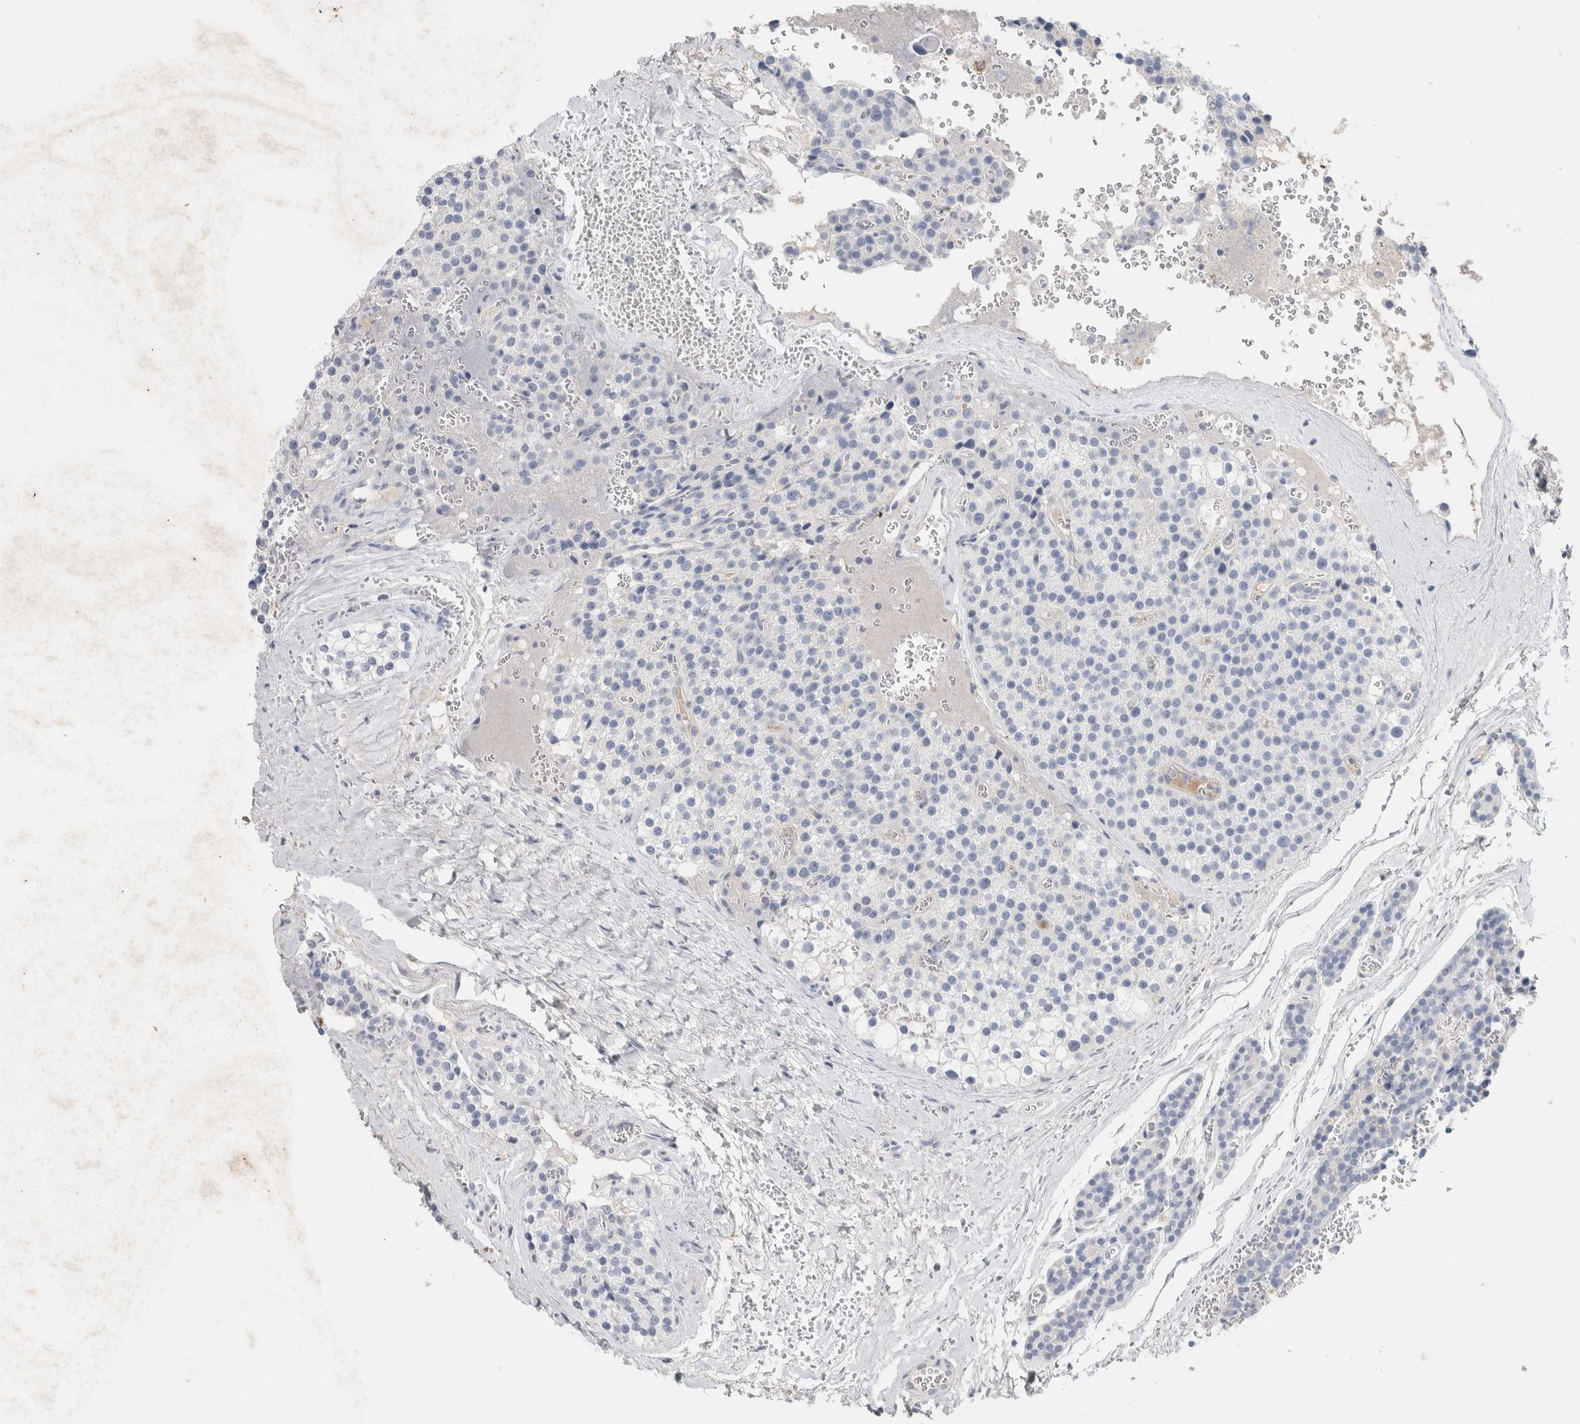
{"staining": {"intensity": "negative", "quantity": "none", "location": "none"}, "tissue": "parathyroid gland", "cell_type": "Glandular cells", "image_type": "normal", "snomed": [{"axis": "morphology", "description": "Normal tissue, NOS"}, {"axis": "topography", "description": "Parathyroid gland"}], "caption": "An image of parathyroid gland stained for a protein reveals no brown staining in glandular cells.", "gene": "IL6", "patient": {"sex": "female", "age": 64}}